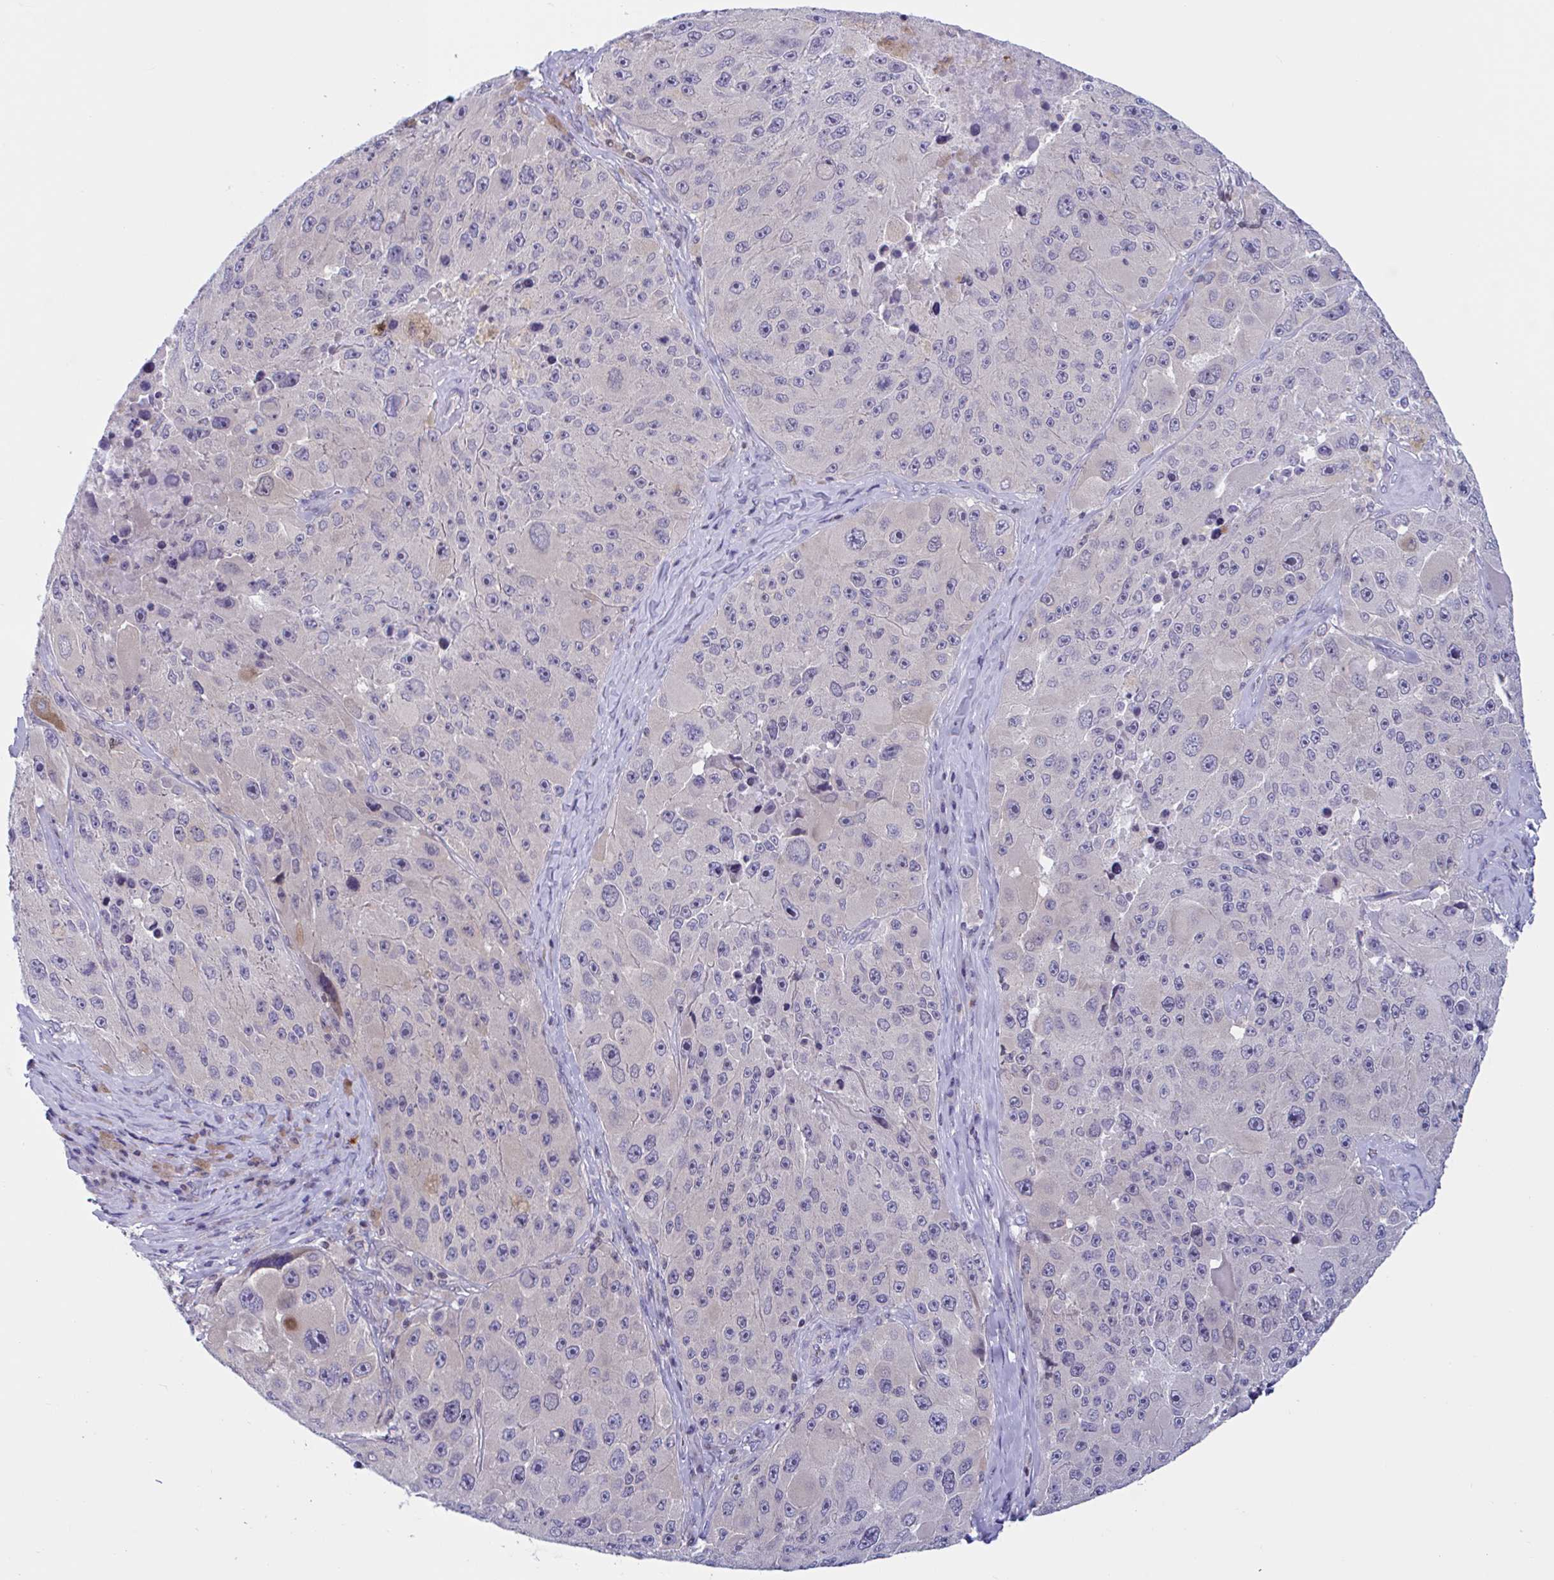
{"staining": {"intensity": "negative", "quantity": "none", "location": "none"}, "tissue": "melanoma", "cell_type": "Tumor cells", "image_type": "cancer", "snomed": [{"axis": "morphology", "description": "Malignant melanoma, Metastatic site"}, {"axis": "topography", "description": "Lymph node"}], "caption": "Micrograph shows no protein expression in tumor cells of malignant melanoma (metastatic site) tissue.", "gene": "SNX11", "patient": {"sex": "male", "age": 62}}